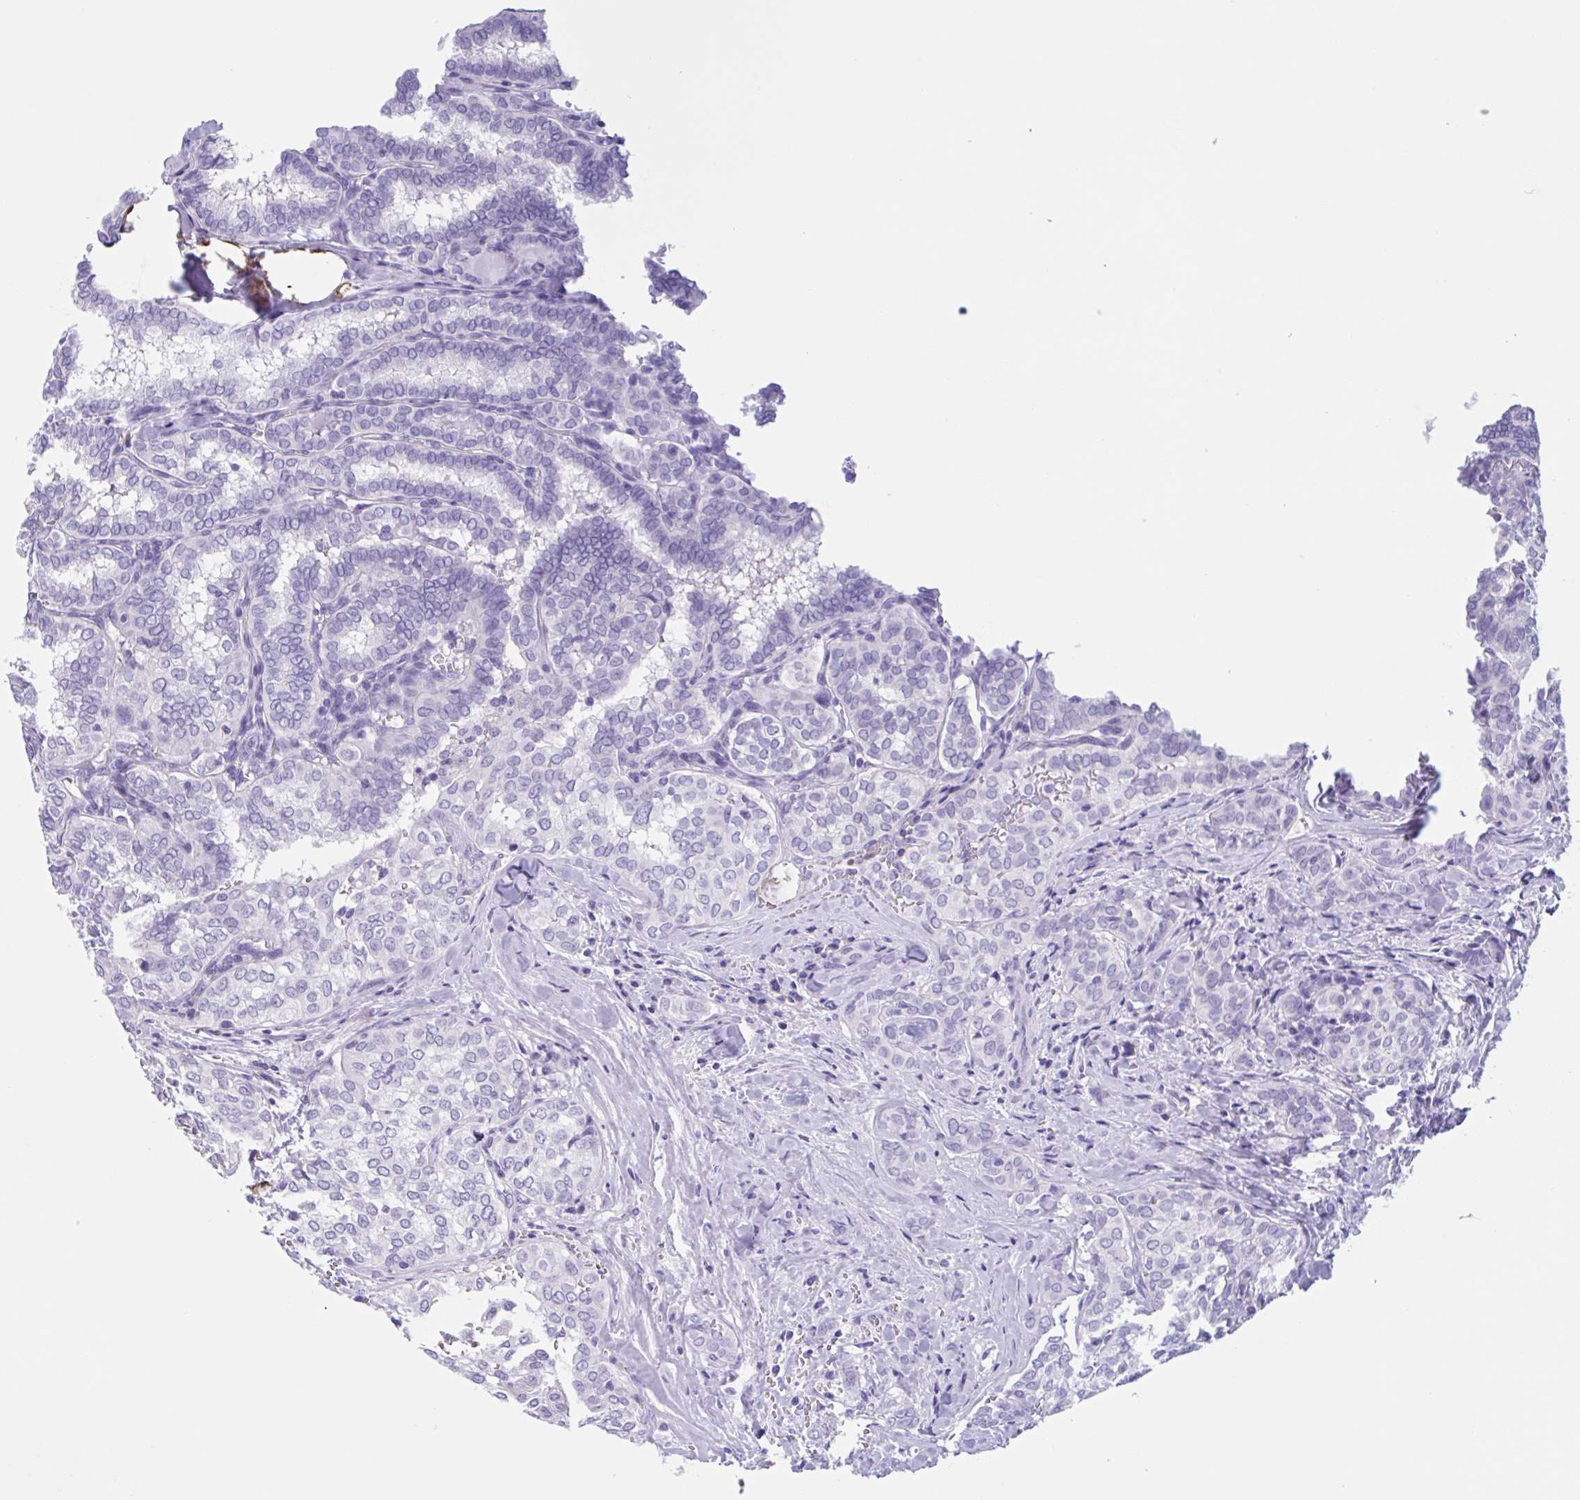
{"staining": {"intensity": "negative", "quantity": "none", "location": "none"}, "tissue": "thyroid cancer", "cell_type": "Tumor cells", "image_type": "cancer", "snomed": [{"axis": "morphology", "description": "Papillary adenocarcinoma, NOS"}, {"axis": "topography", "description": "Thyroid gland"}], "caption": "This is a histopathology image of immunohistochemistry (IHC) staining of thyroid papillary adenocarcinoma, which shows no positivity in tumor cells.", "gene": "USP35", "patient": {"sex": "female", "age": 30}}